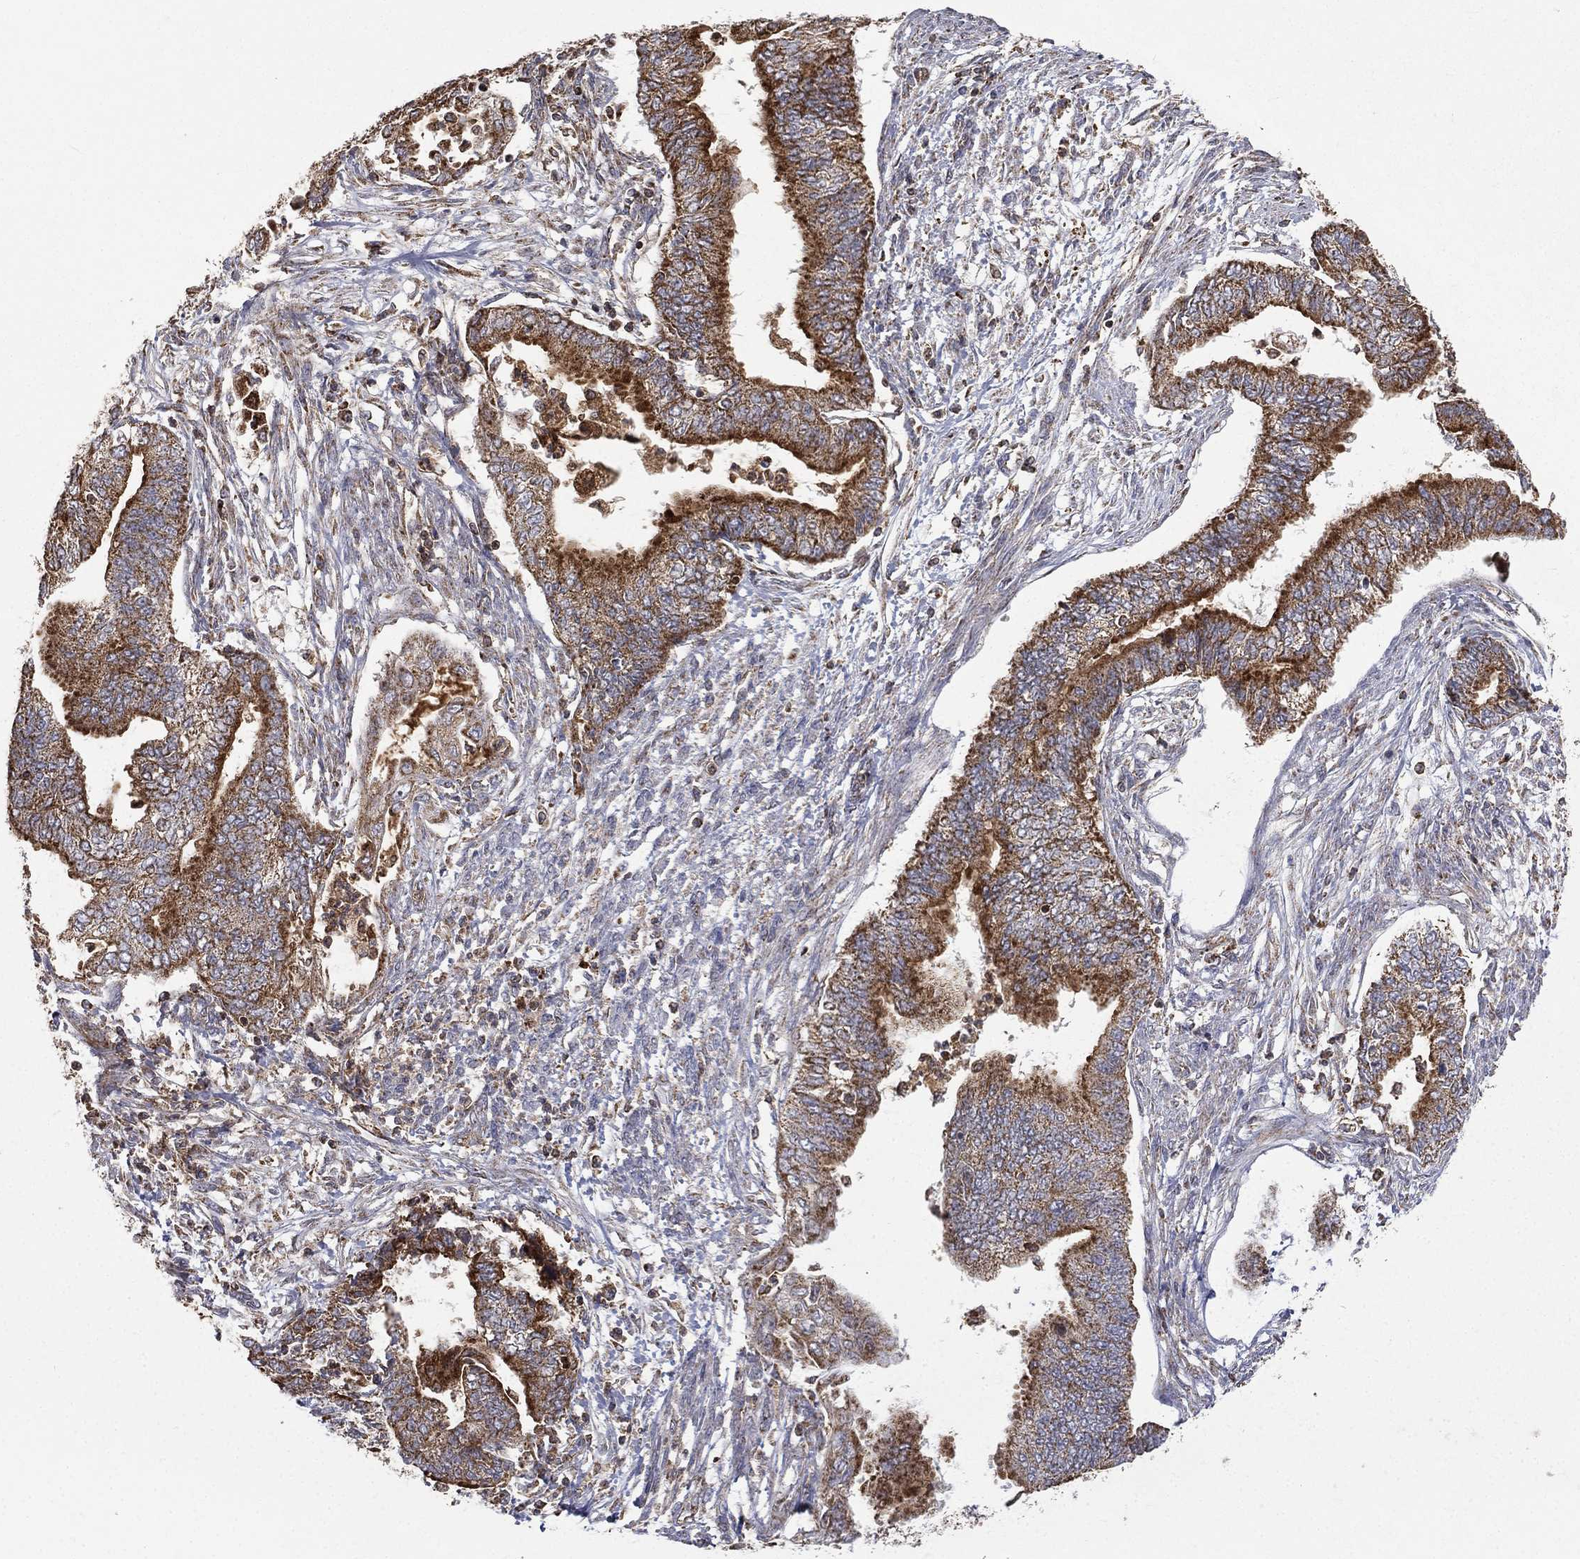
{"staining": {"intensity": "strong", "quantity": ">75%", "location": "cytoplasmic/membranous"}, "tissue": "endometrial cancer", "cell_type": "Tumor cells", "image_type": "cancer", "snomed": [{"axis": "morphology", "description": "Adenocarcinoma, NOS"}, {"axis": "topography", "description": "Endometrium"}], "caption": "Endometrial adenocarcinoma stained for a protein demonstrates strong cytoplasmic/membranous positivity in tumor cells. The staining was performed using DAB, with brown indicating positive protein expression. Nuclei are stained blue with hematoxylin.", "gene": "RIN3", "patient": {"sex": "female", "age": 65}}